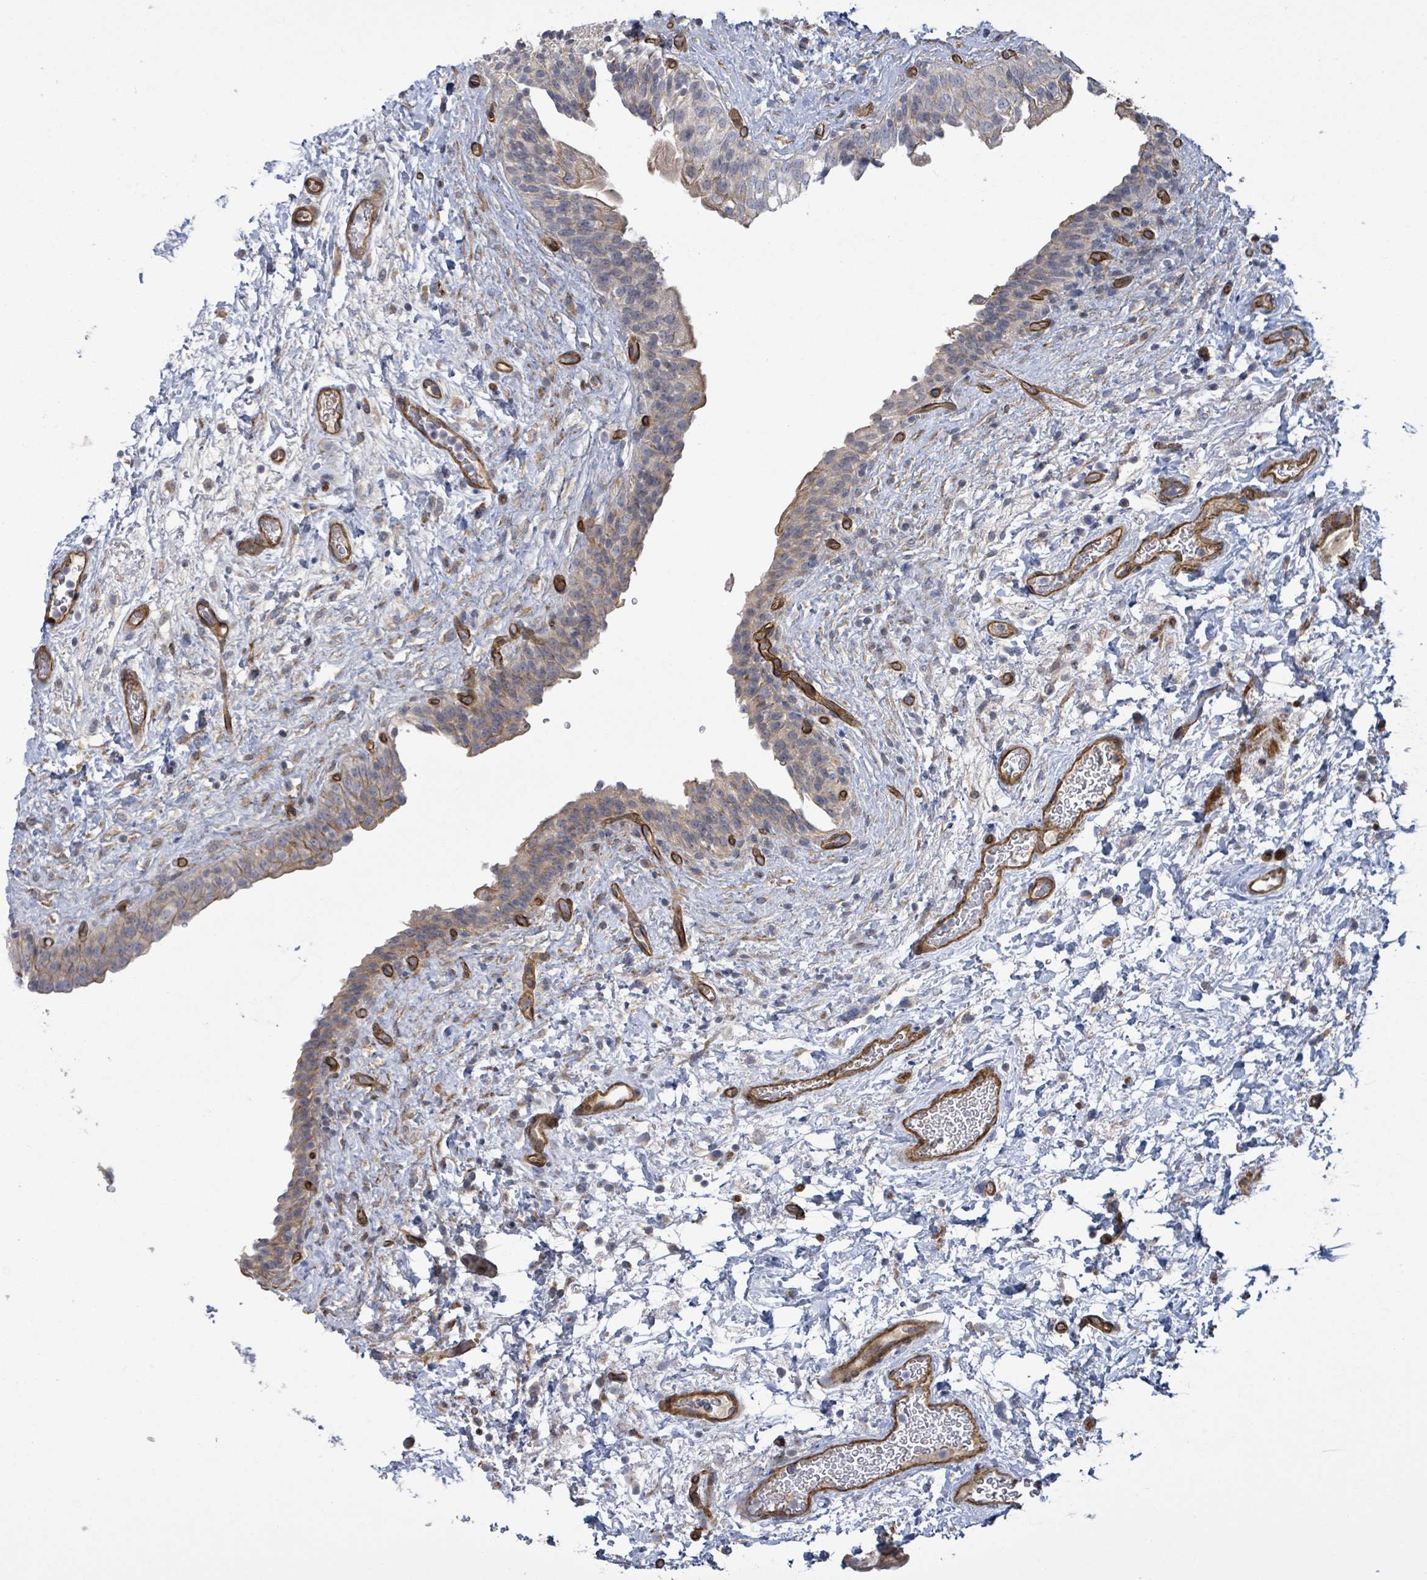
{"staining": {"intensity": "weak", "quantity": "<25%", "location": "cytoplasmic/membranous"}, "tissue": "urinary bladder", "cell_type": "Urothelial cells", "image_type": "normal", "snomed": [{"axis": "morphology", "description": "Normal tissue, NOS"}, {"axis": "topography", "description": "Urinary bladder"}], "caption": "The photomicrograph exhibits no significant expression in urothelial cells of urinary bladder. (DAB immunohistochemistry (IHC) visualized using brightfield microscopy, high magnification).", "gene": "KANK3", "patient": {"sex": "male", "age": 69}}